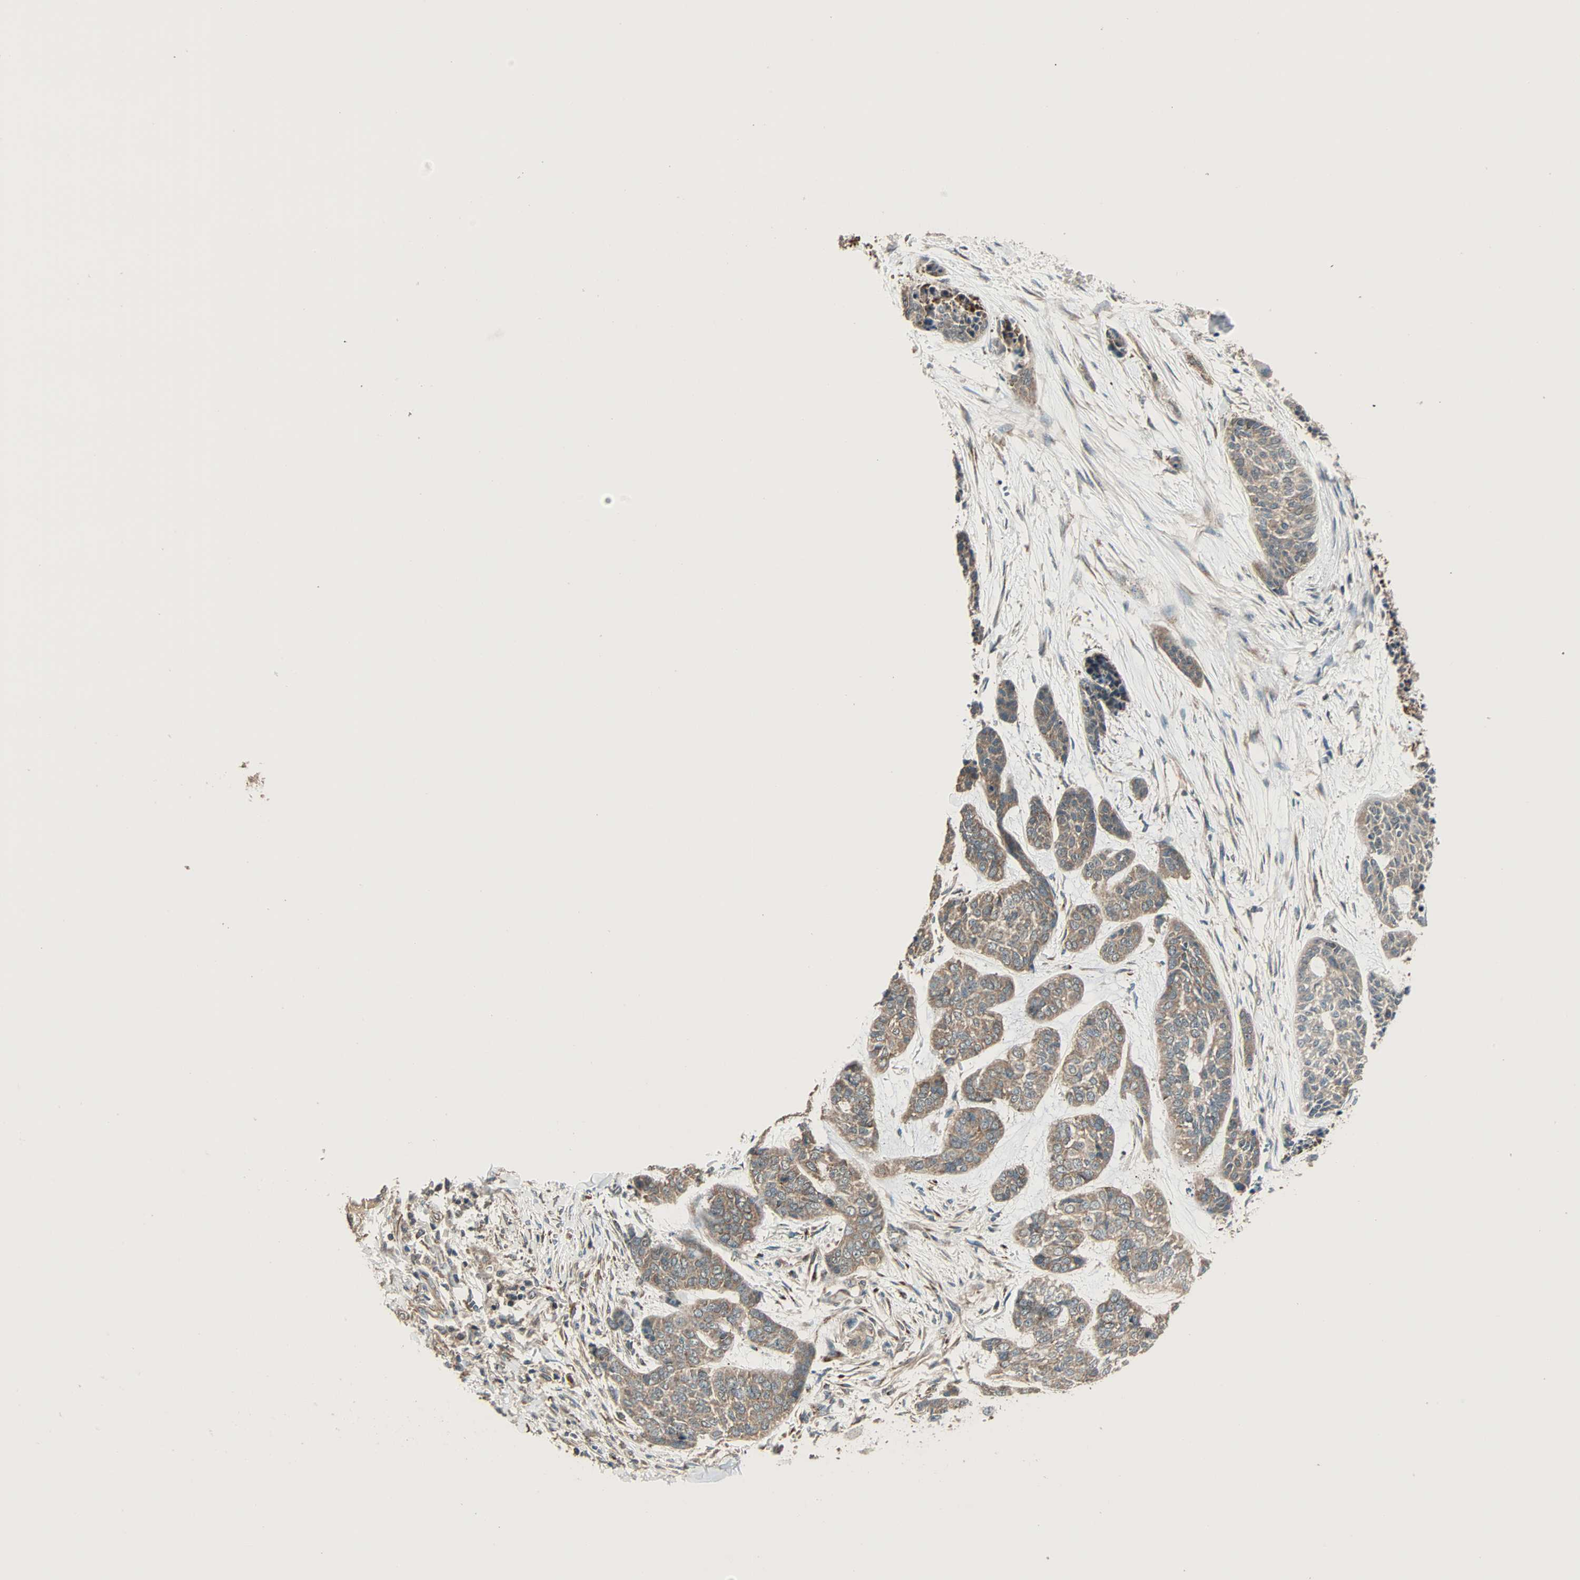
{"staining": {"intensity": "weak", "quantity": ">75%", "location": "cytoplasmic/membranous"}, "tissue": "skin cancer", "cell_type": "Tumor cells", "image_type": "cancer", "snomed": [{"axis": "morphology", "description": "Basal cell carcinoma"}, {"axis": "topography", "description": "Skin"}], "caption": "IHC staining of skin cancer (basal cell carcinoma), which exhibits low levels of weak cytoplasmic/membranous expression in about >75% of tumor cells indicating weak cytoplasmic/membranous protein positivity. The staining was performed using DAB (brown) for protein detection and nuclei were counterstained in hematoxylin (blue).", "gene": "MAP3K21", "patient": {"sex": "female", "age": 64}}